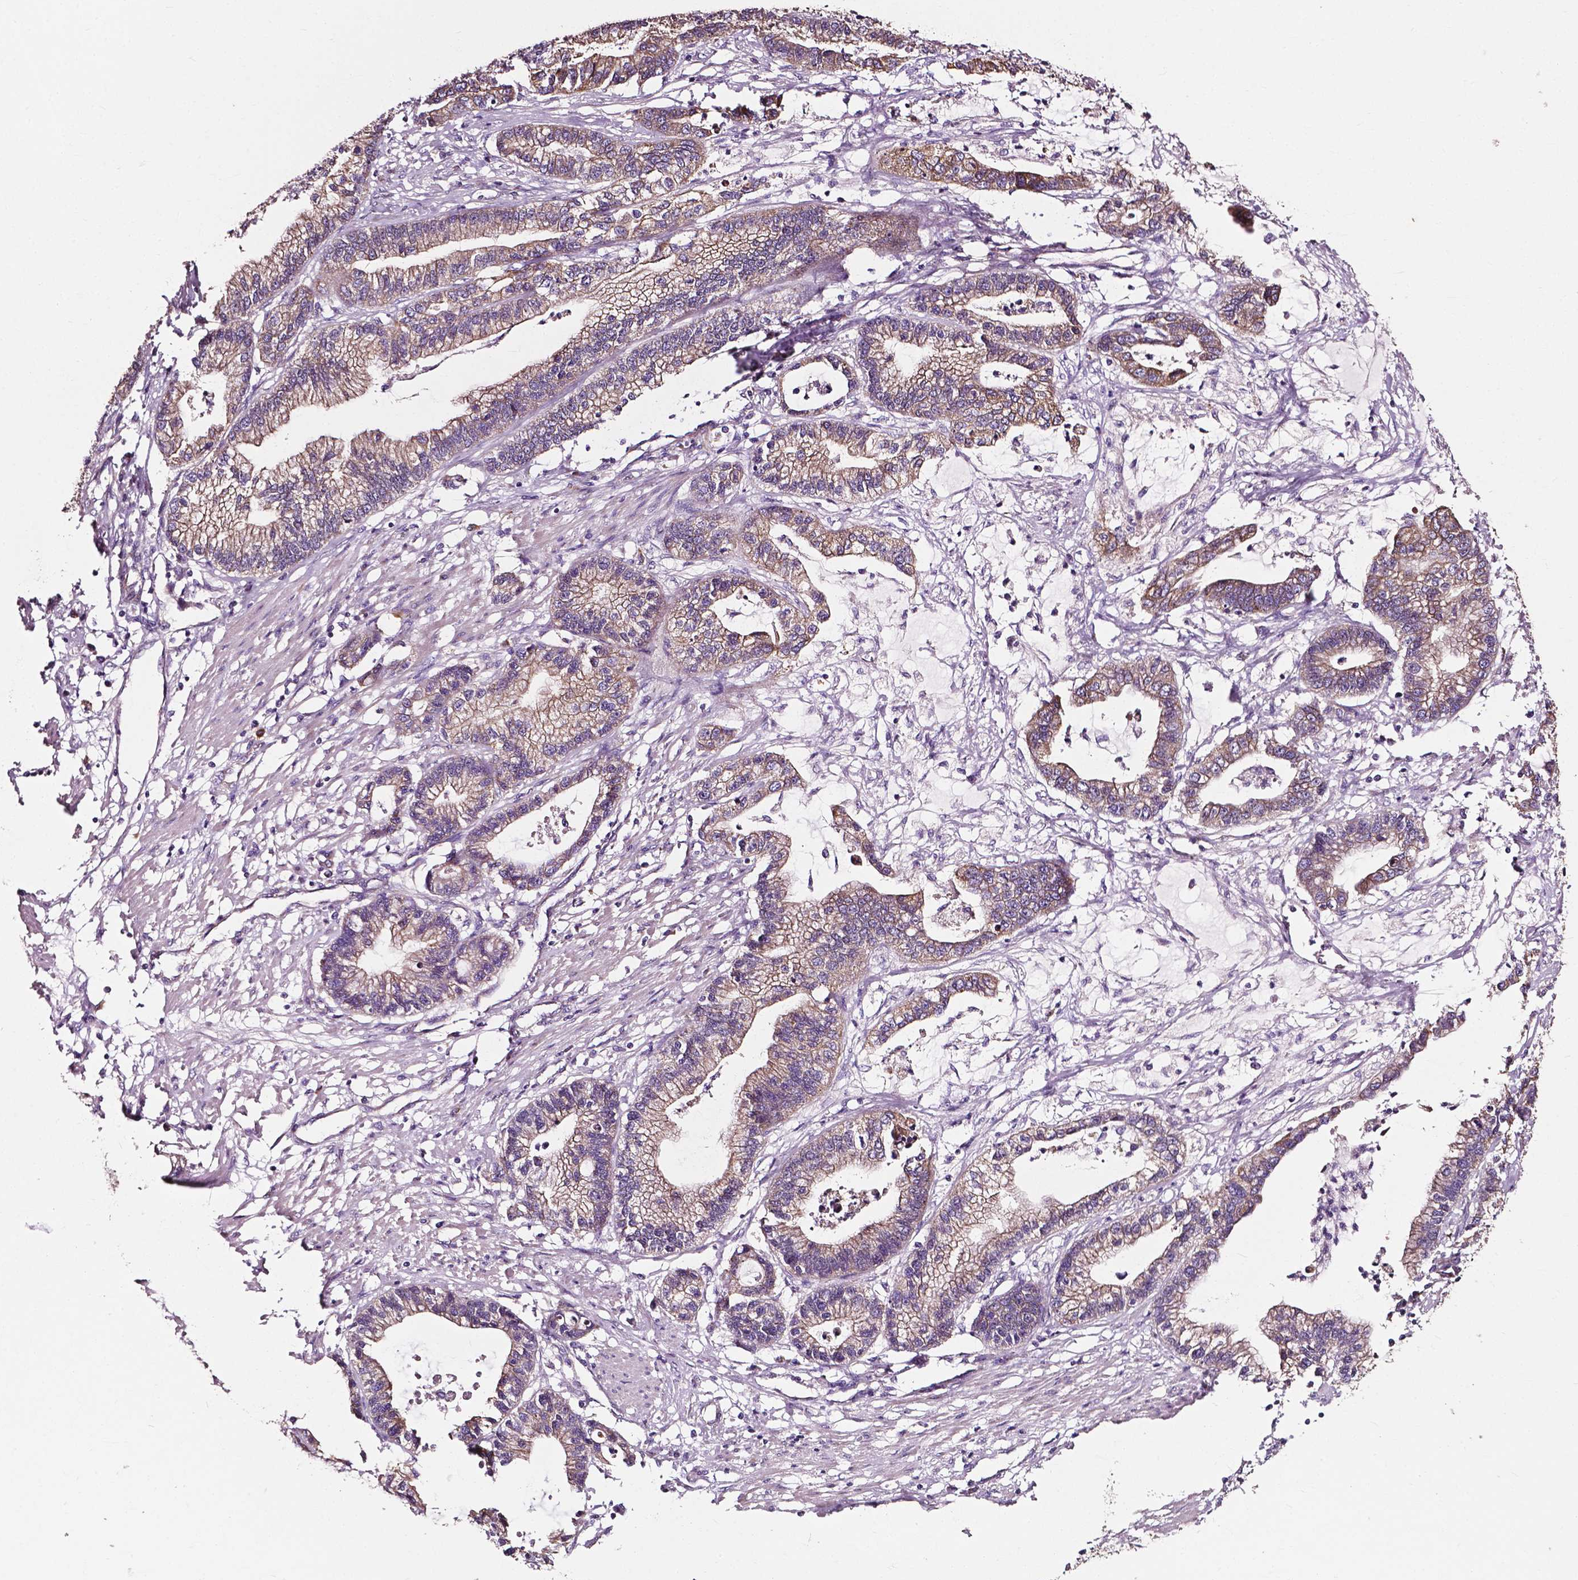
{"staining": {"intensity": "weak", "quantity": ">75%", "location": "cytoplasmic/membranous"}, "tissue": "stomach cancer", "cell_type": "Tumor cells", "image_type": "cancer", "snomed": [{"axis": "morphology", "description": "Adenocarcinoma, NOS"}, {"axis": "topography", "description": "Stomach"}], "caption": "Protein positivity by immunohistochemistry displays weak cytoplasmic/membranous positivity in approximately >75% of tumor cells in stomach cancer.", "gene": "ATG16L1", "patient": {"sex": "male", "age": 83}}